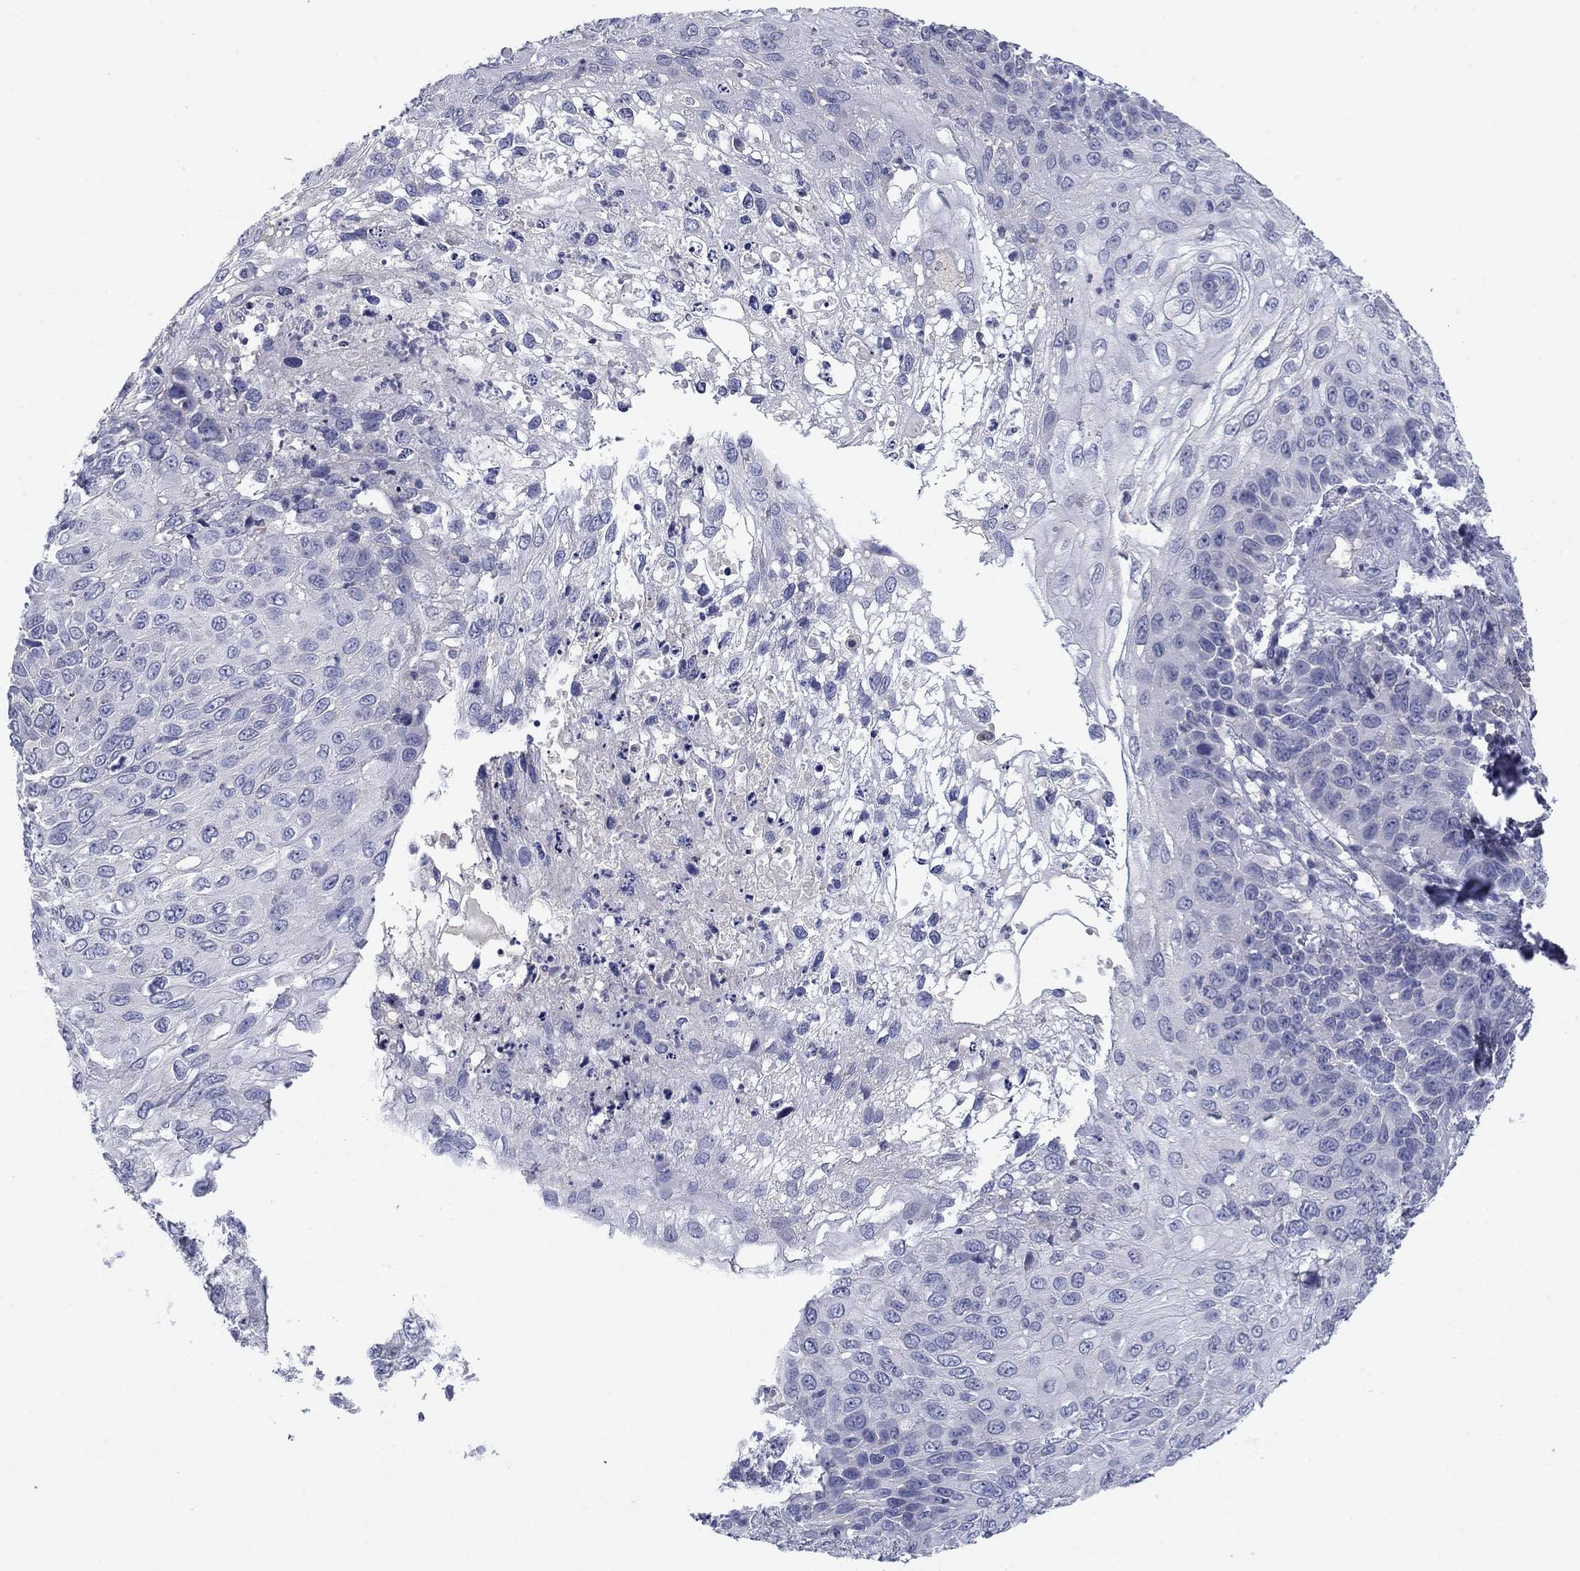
{"staining": {"intensity": "negative", "quantity": "none", "location": "none"}, "tissue": "skin cancer", "cell_type": "Tumor cells", "image_type": "cancer", "snomed": [{"axis": "morphology", "description": "Squamous cell carcinoma, NOS"}, {"axis": "topography", "description": "Skin"}], "caption": "The IHC image has no significant staining in tumor cells of skin cancer tissue.", "gene": "CNTNAP4", "patient": {"sex": "male", "age": 92}}